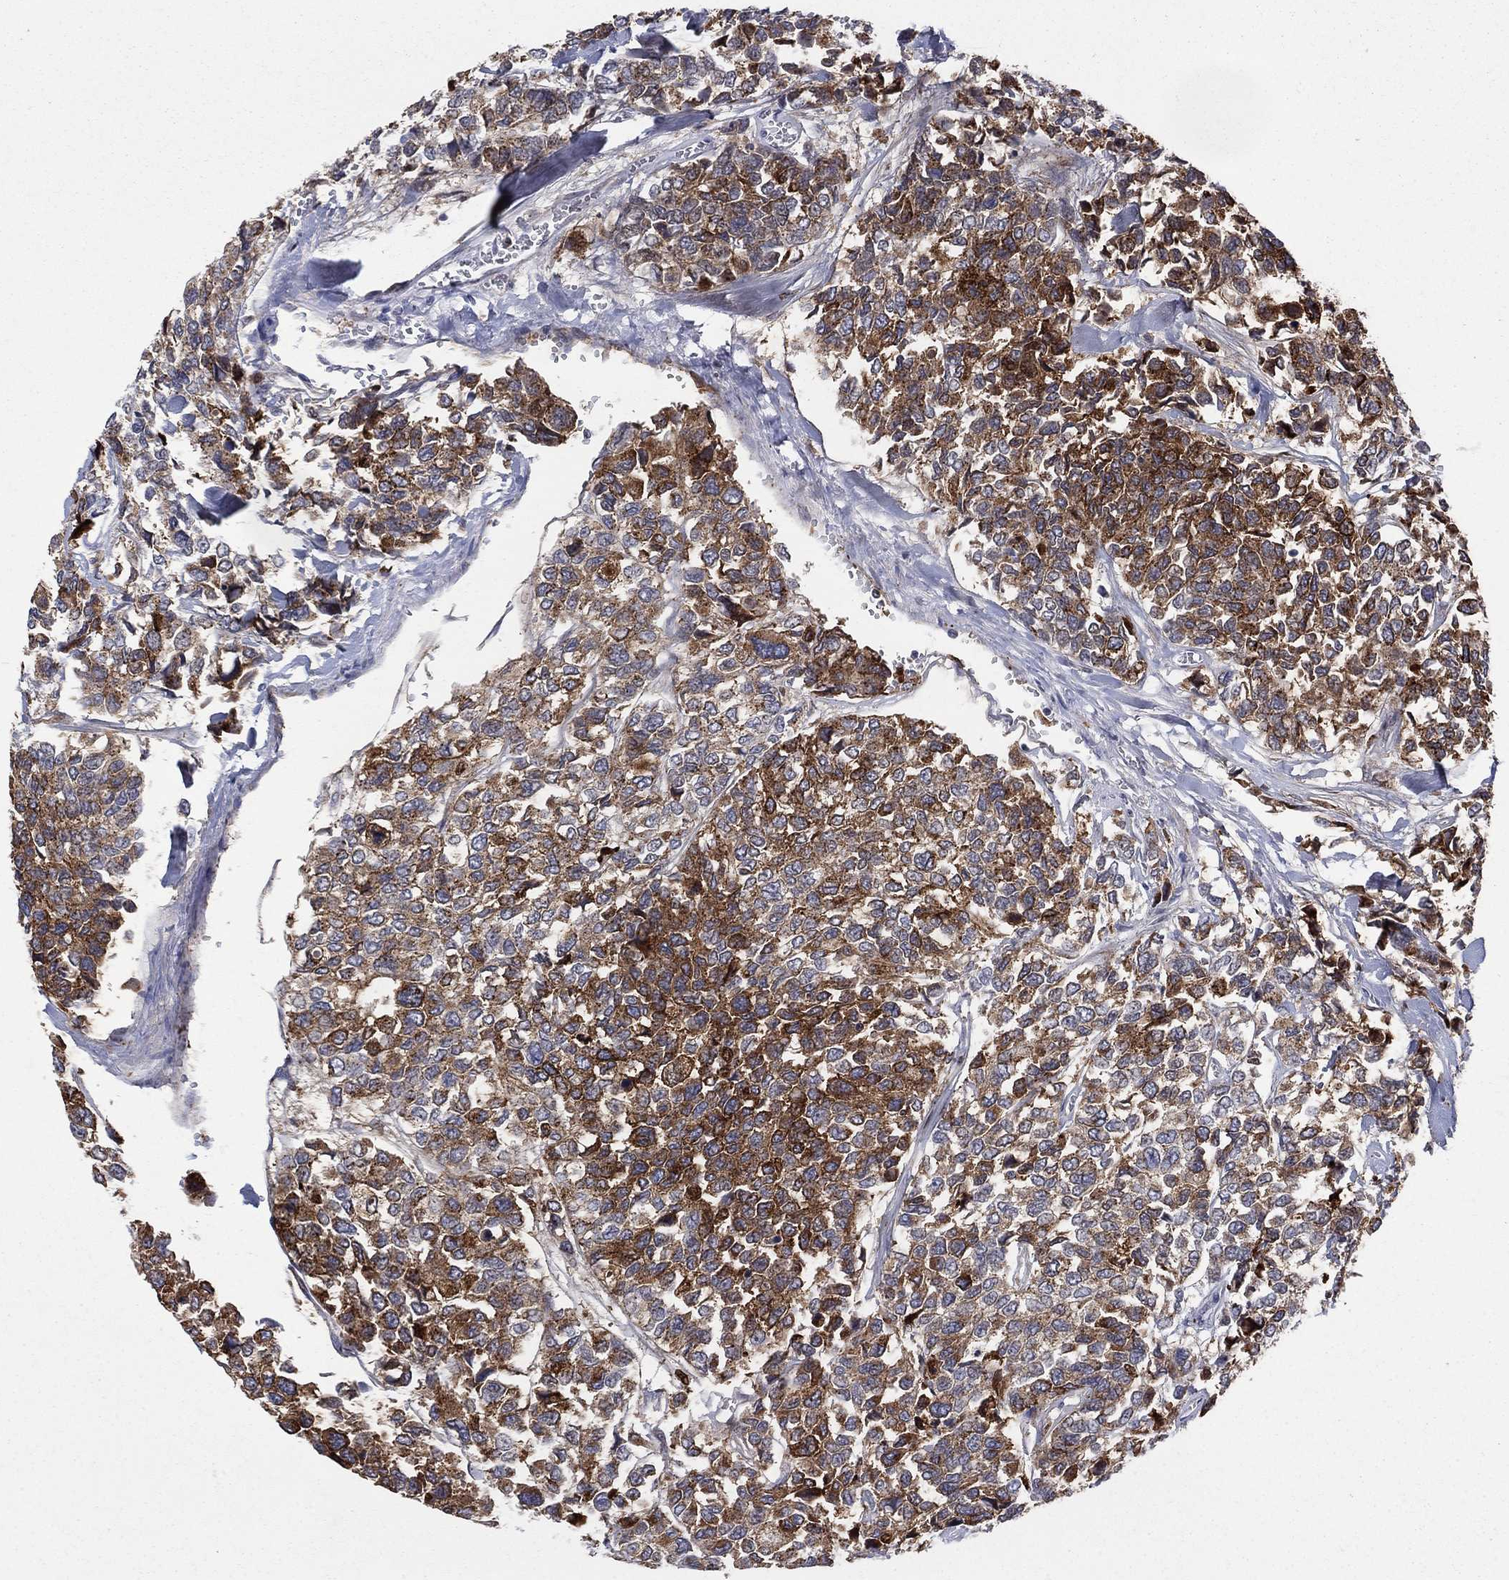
{"staining": {"intensity": "strong", "quantity": "25%-75%", "location": "cytoplasmic/membranous"}, "tissue": "urothelial cancer", "cell_type": "Tumor cells", "image_type": "cancer", "snomed": [{"axis": "morphology", "description": "Urothelial carcinoma, High grade"}, {"axis": "topography", "description": "Urinary bladder"}], "caption": "Protein expression analysis of human urothelial cancer reveals strong cytoplasmic/membranous staining in about 25%-75% of tumor cells.", "gene": "SDC1", "patient": {"sex": "male", "age": 77}}